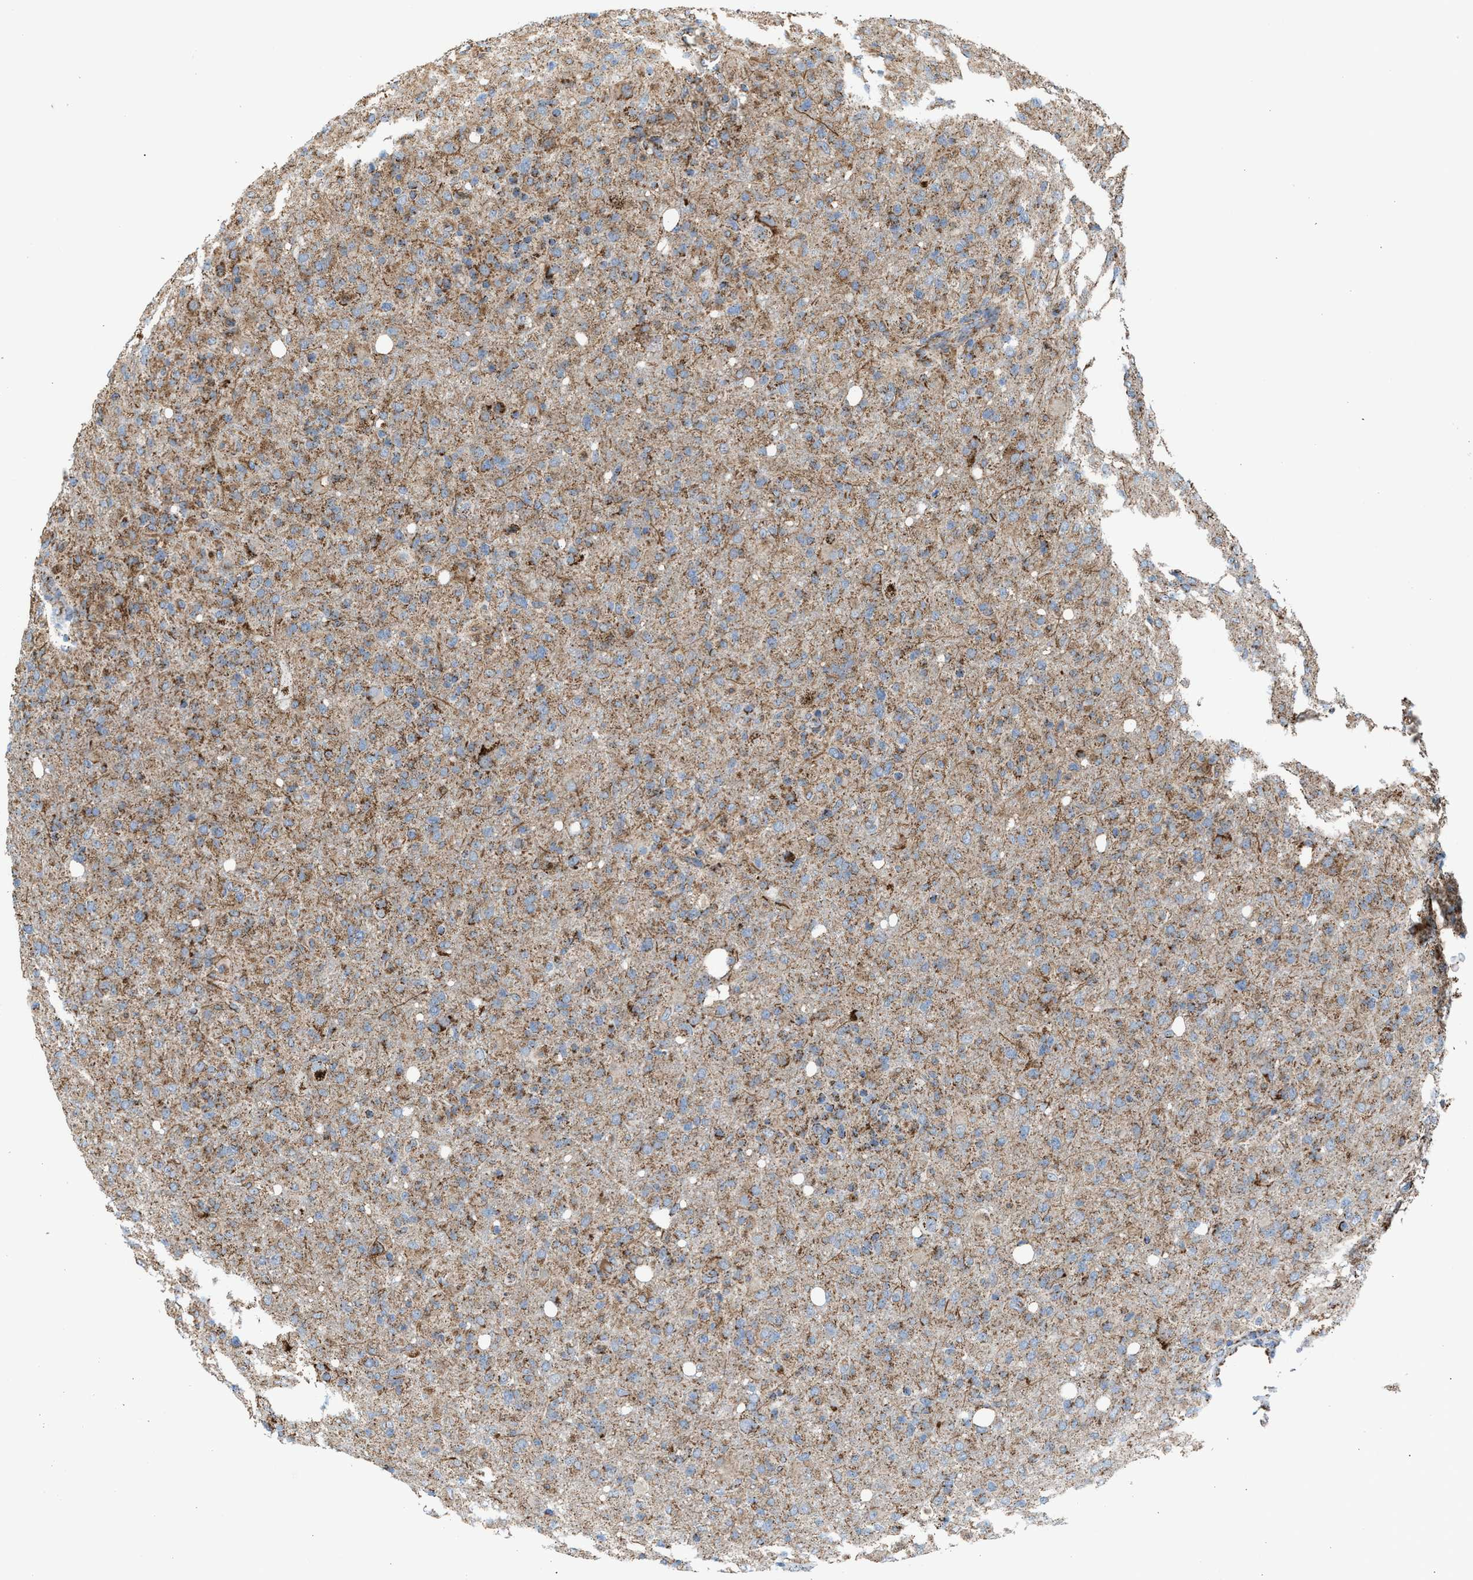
{"staining": {"intensity": "moderate", "quantity": ">75%", "location": "cytoplasmic/membranous"}, "tissue": "glioma", "cell_type": "Tumor cells", "image_type": "cancer", "snomed": [{"axis": "morphology", "description": "Glioma, malignant, High grade"}, {"axis": "topography", "description": "Brain"}], "caption": "Protein positivity by immunohistochemistry demonstrates moderate cytoplasmic/membranous expression in approximately >75% of tumor cells in glioma.", "gene": "PMPCA", "patient": {"sex": "female", "age": 57}}